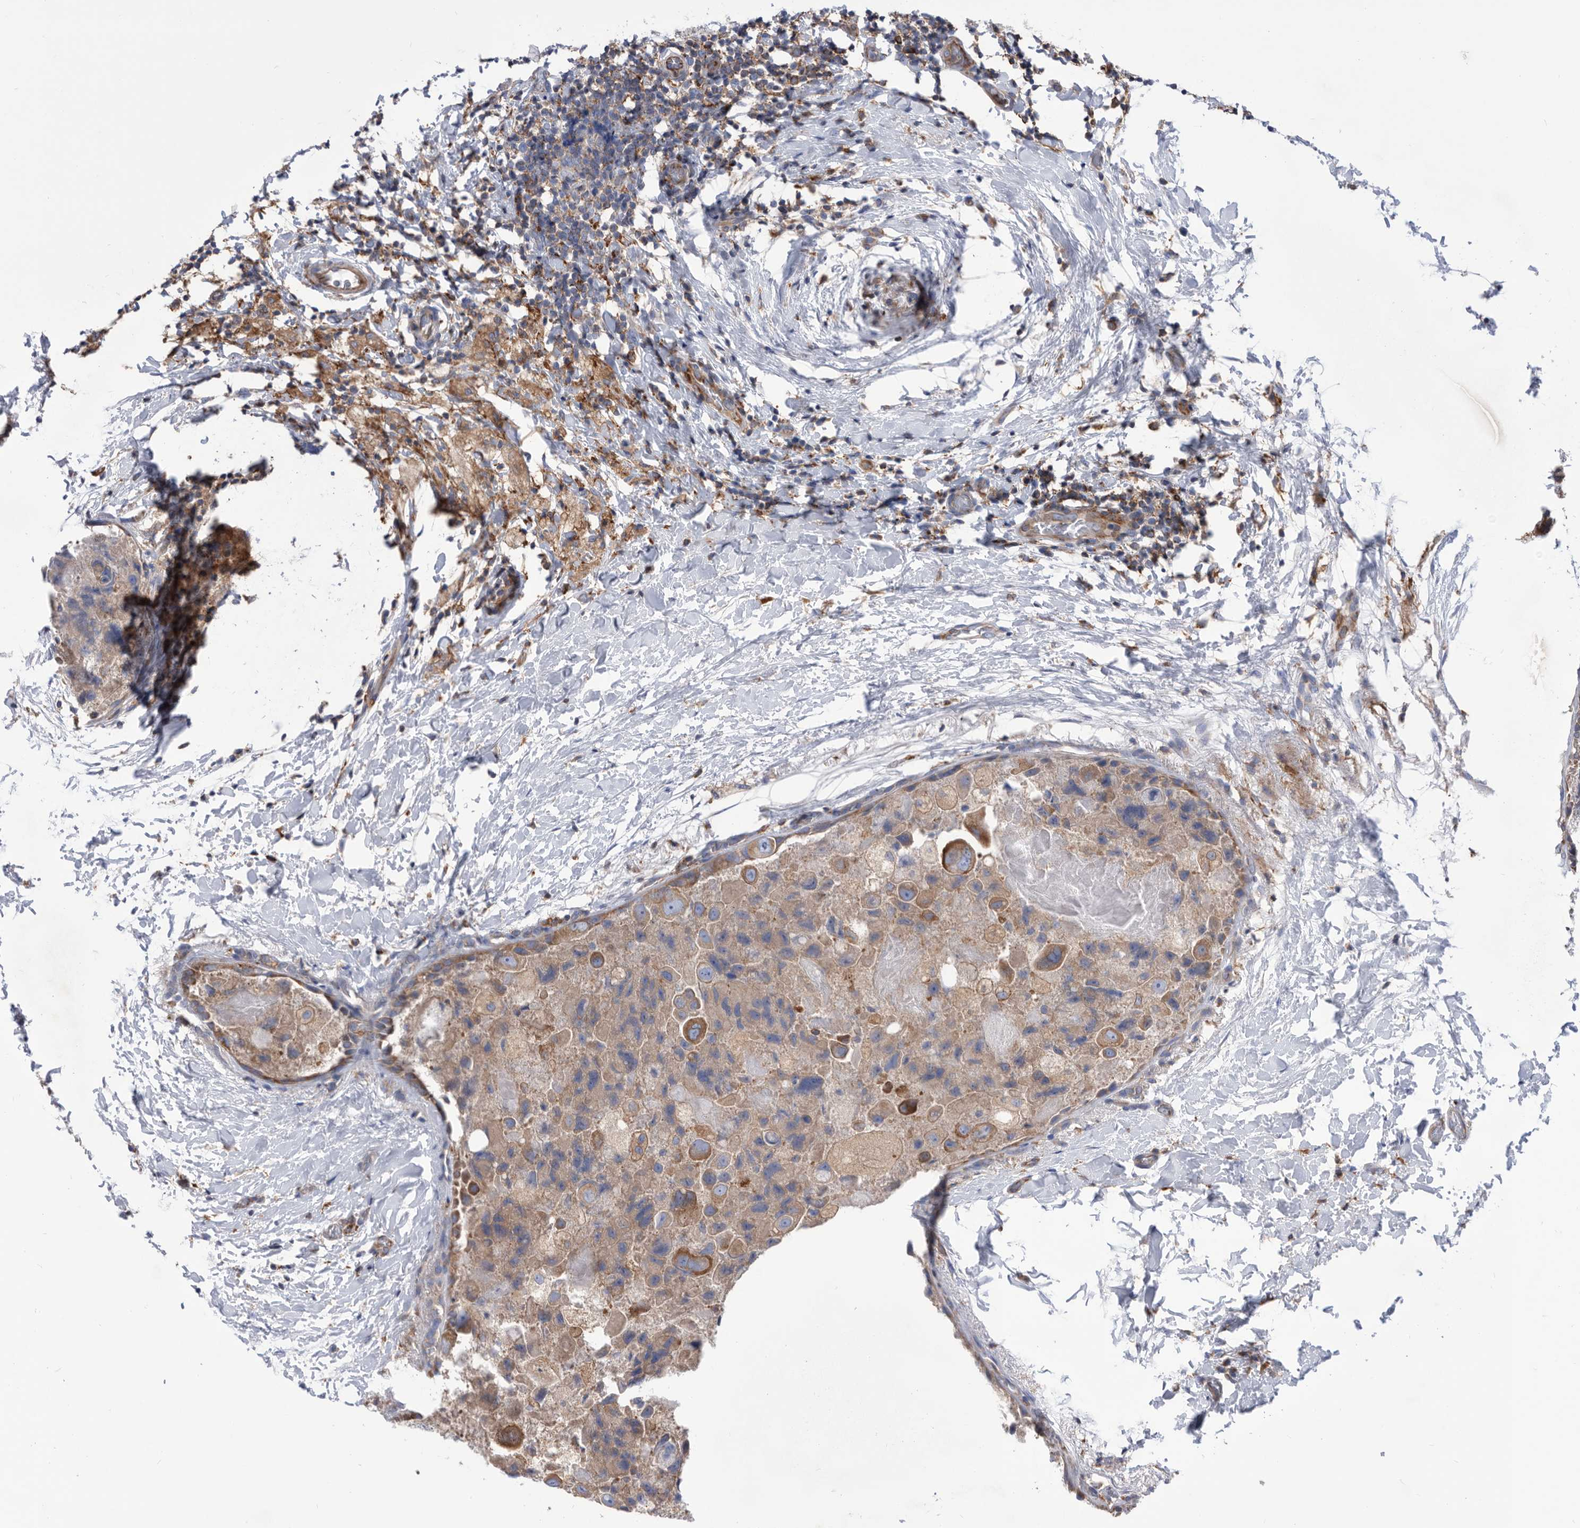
{"staining": {"intensity": "moderate", "quantity": ">75%", "location": "cytoplasmic/membranous"}, "tissue": "breast cancer", "cell_type": "Tumor cells", "image_type": "cancer", "snomed": [{"axis": "morphology", "description": "Duct carcinoma"}, {"axis": "topography", "description": "Breast"}], "caption": "This is an image of IHC staining of breast cancer, which shows moderate expression in the cytoplasmic/membranous of tumor cells.", "gene": "SMG7", "patient": {"sex": "female", "age": 62}}